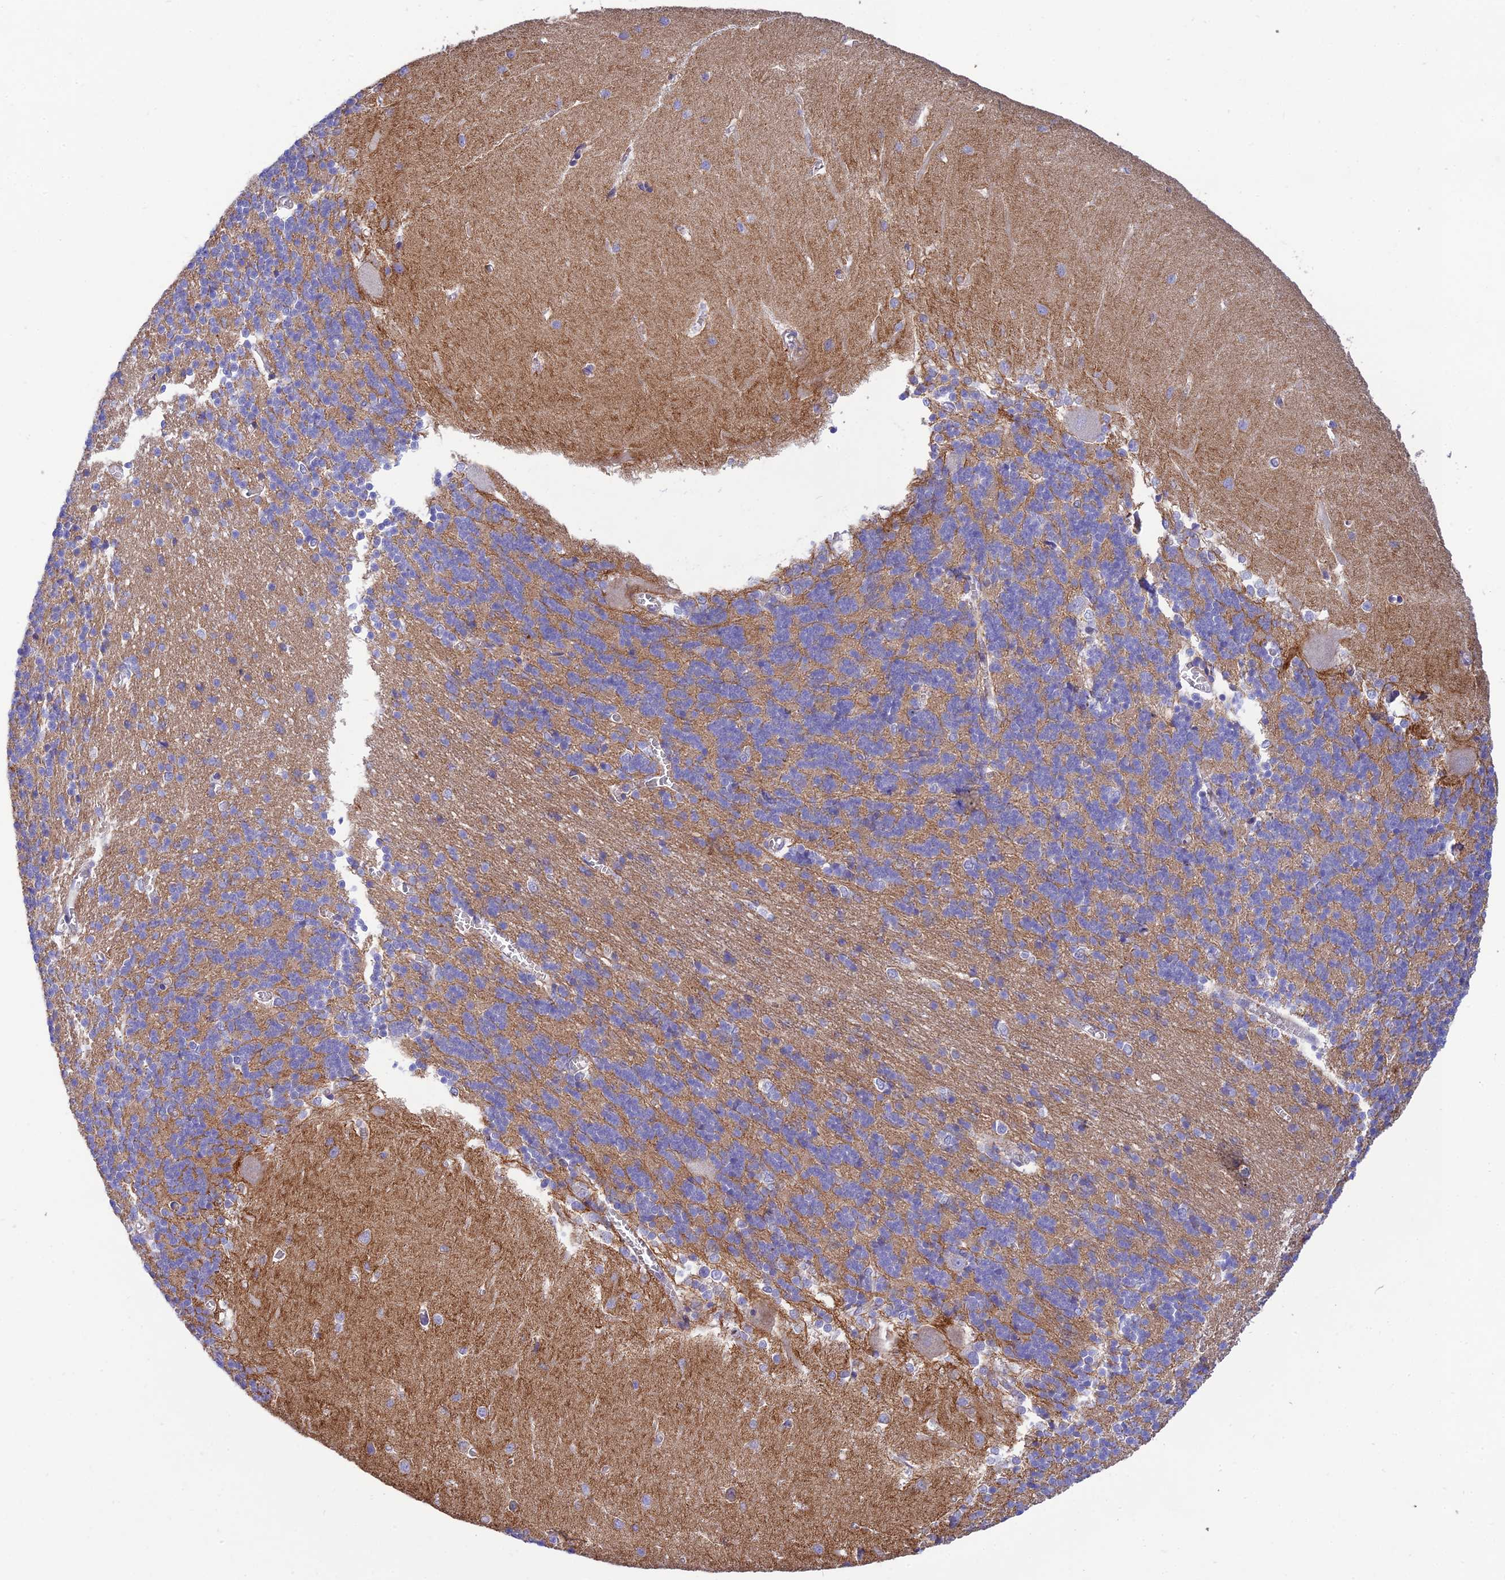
{"staining": {"intensity": "moderate", "quantity": "25%-75%", "location": "cytoplasmic/membranous"}, "tissue": "cerebellum", "cell_type": "Cells in granular layer", "image_type": "normal", "snomed": [{"axis": "morphology", "description": "Normal tissue, NOS"}, {"axis": "topography", "description": "Cerebellum"}], "caption": "About 25%-75% of cells in granular layer in unremarkable human cerebellum reveal moderate cytoplasmic/membranous protein expression as visualized by brown immunohistochemical staining.", "gene": "CCDC157", "patient": {"sex": "male", "age": 37}}